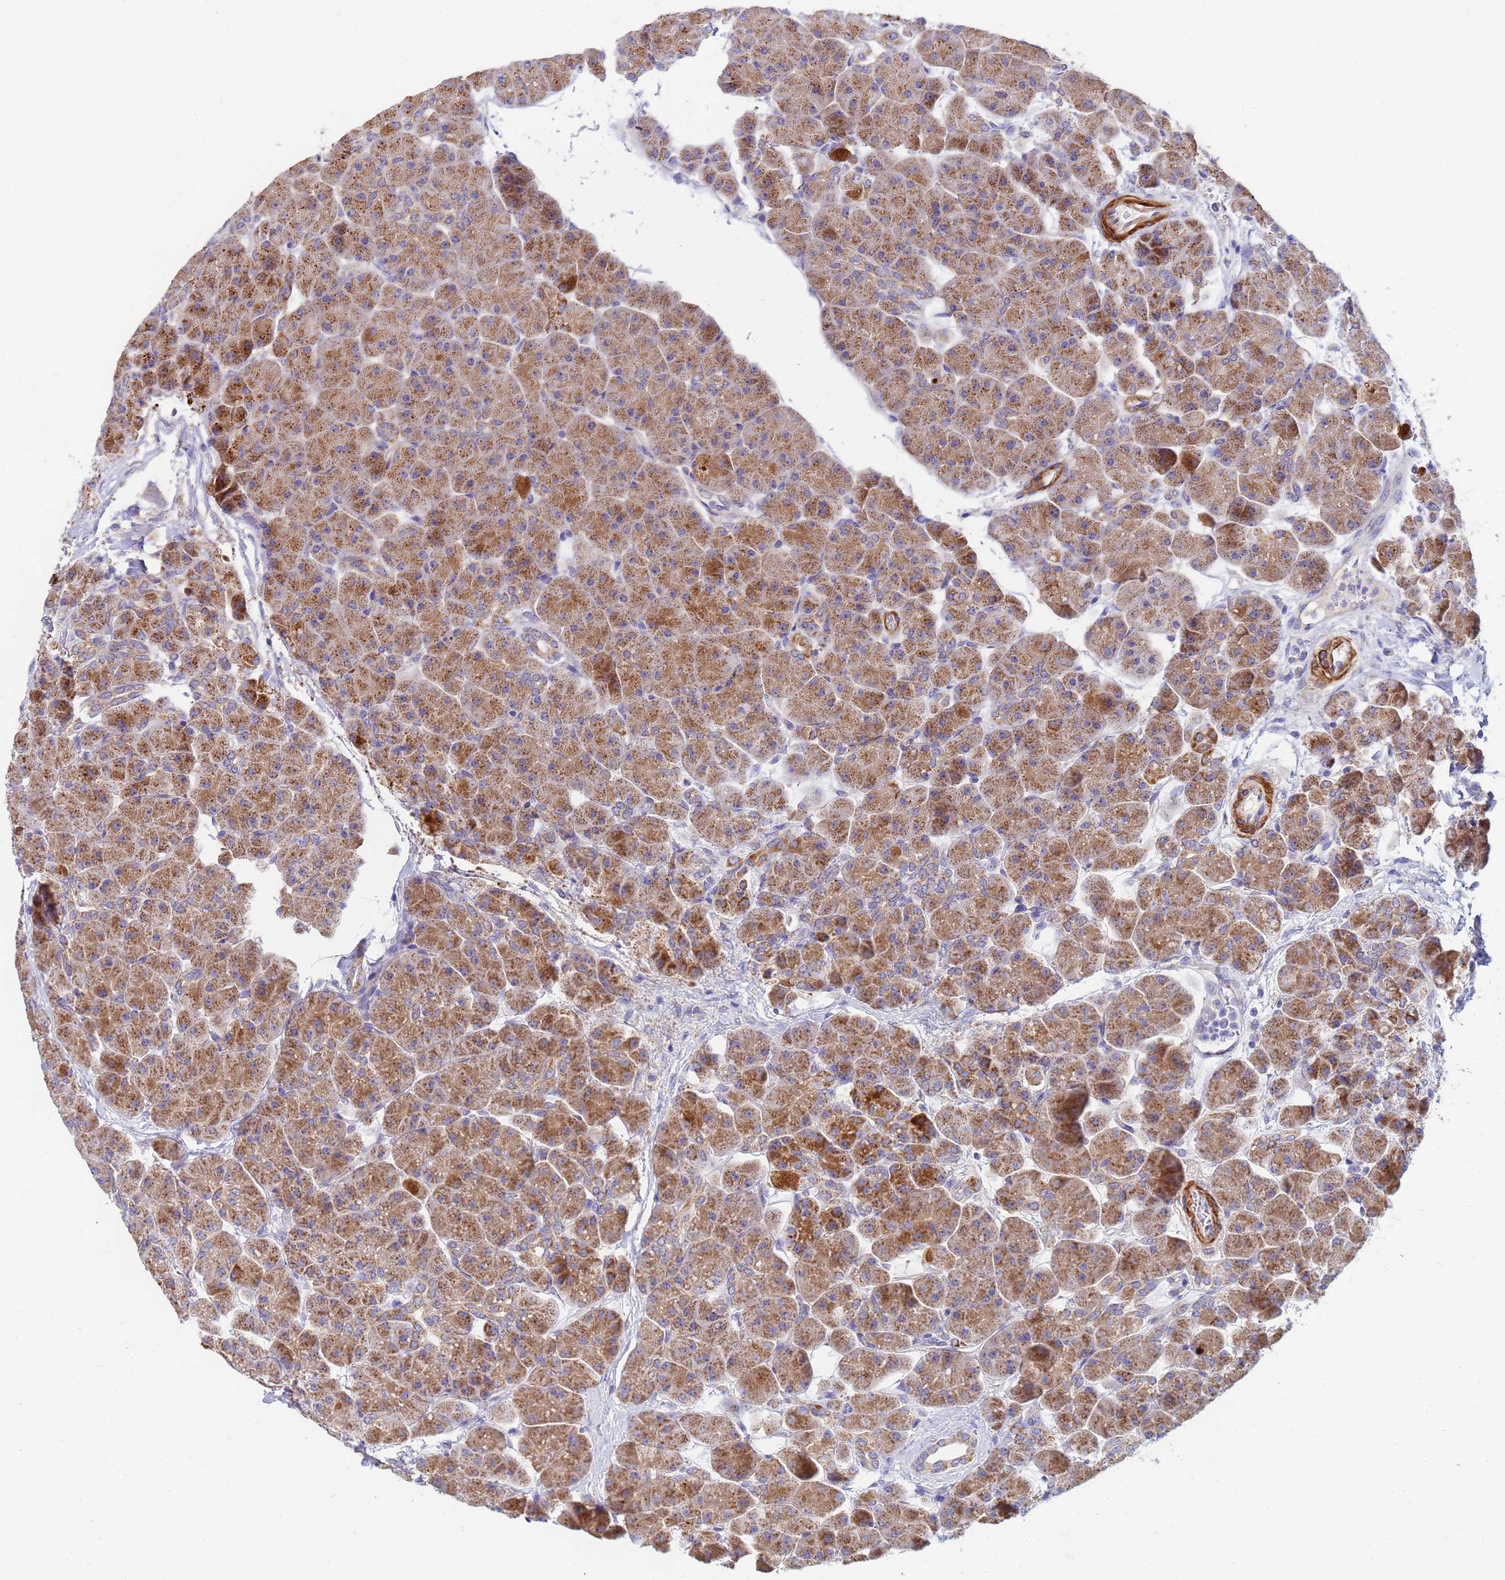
{"staining": {"intensity": "strong", "quantity": ">75%", "location": "cytoplasmic/membranous"}, "tissue": "pancreas", "cell_type": "Exocrine glandular cells", "image_type": "normal", "snomed": [{"axis": "morphology", "description": "Normal tissue, NOS"}, {"axis": "topography", "description": "Pancreas"}], "caption": "Protein staining reveals strong cytoplasmic/membranous expression in approximately >75% of exocrine glandular cells in benign pancreas. (DAB = brown stain, brightfield microscopy at high magnification).", "gene": "SDR39U1", "patient": {"sex": "male", "age": 66}}